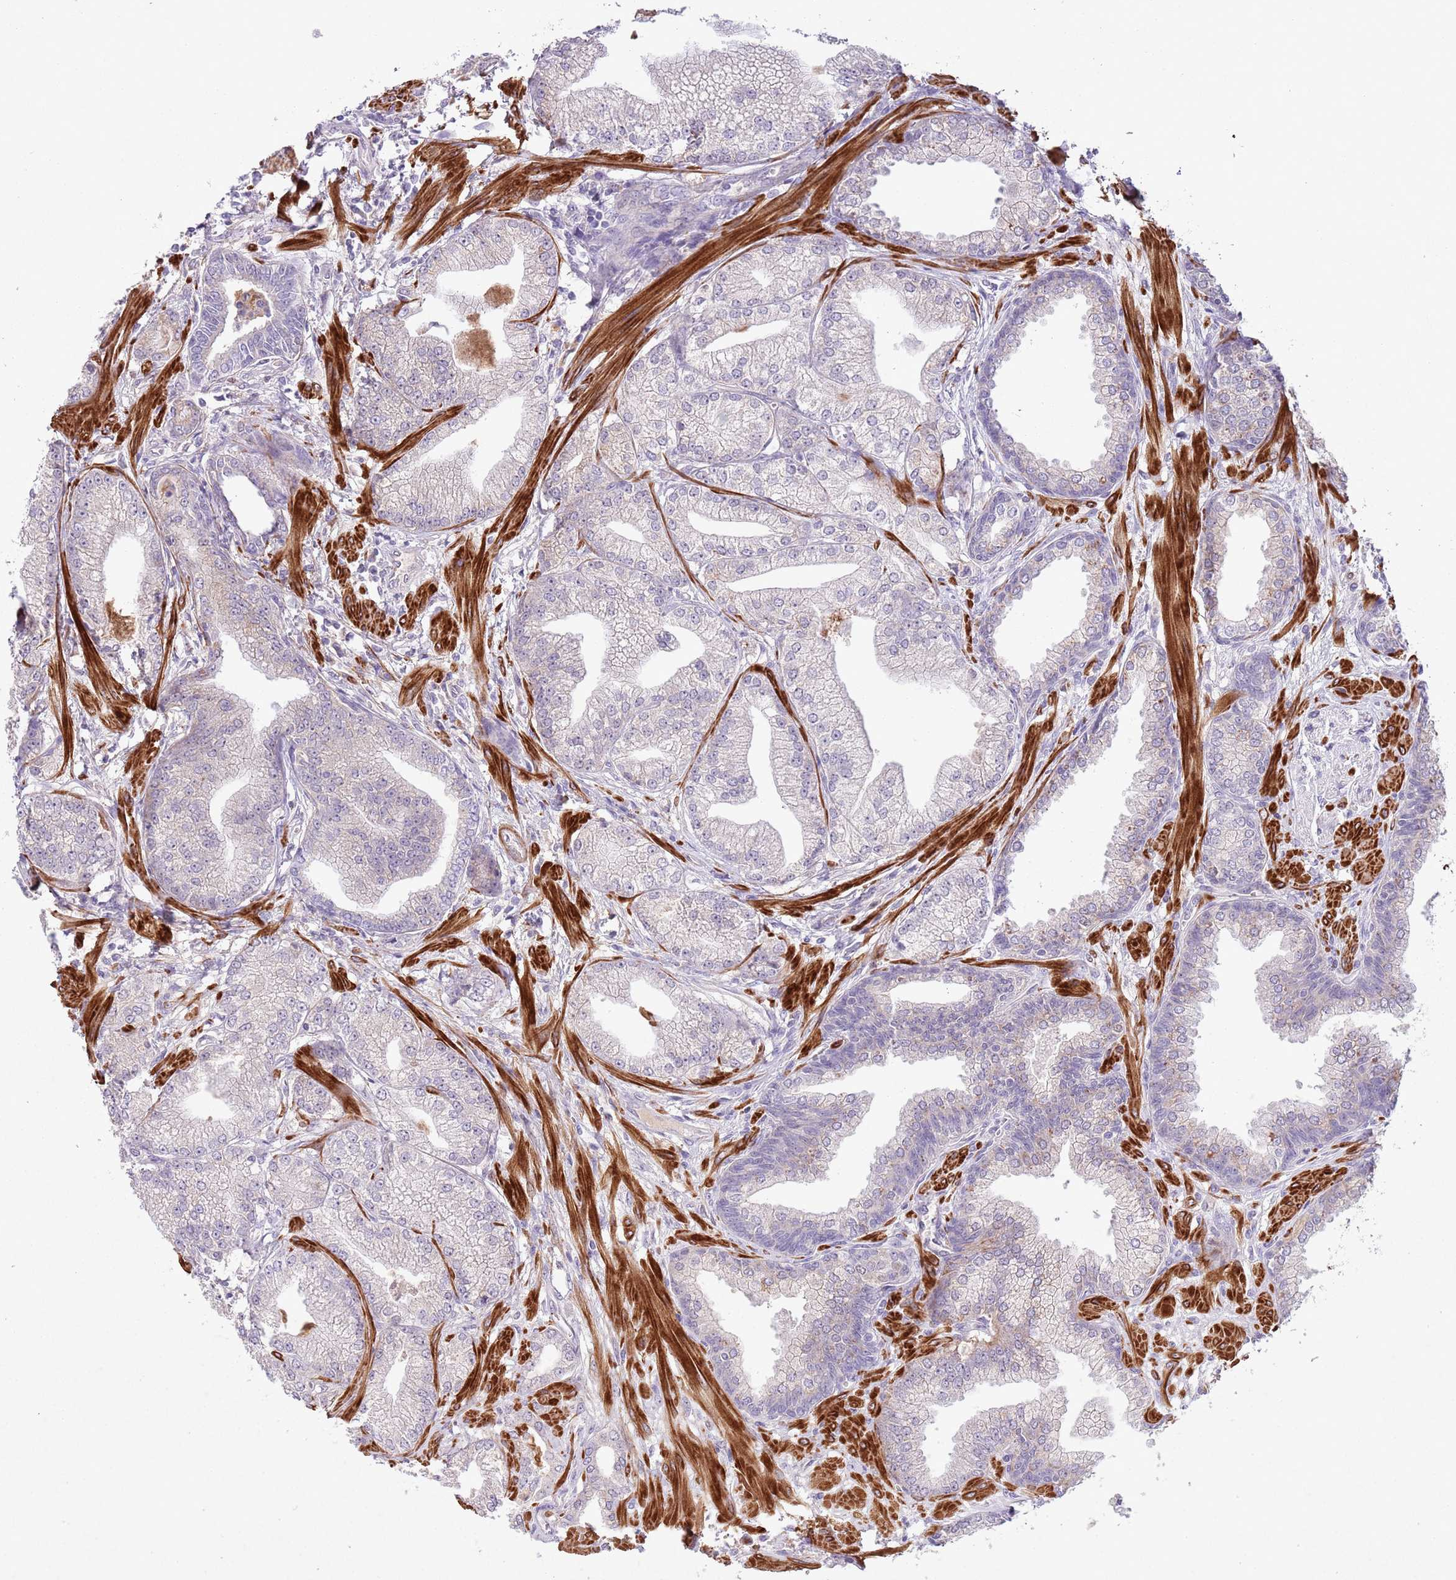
{"staining": {"intensity": "negative", "quantity": "none", "location": "none"}, "tissue": "prostate cancer", "cell_type": "Tumor cells", "image_type": "cancer", "snomed": [{"axis": "morphology", "description": "Adenocarcinoma, Low grade"}, {"axis": "topography", "description": "Prostate"}], "caption": "Protein analysis of prostate cancer (low-grade adenocarcinoma) demonstrates no significant staining in tumor cells.", "gene": "CCNI", "patient": {"sex": "male", "age": 55}}